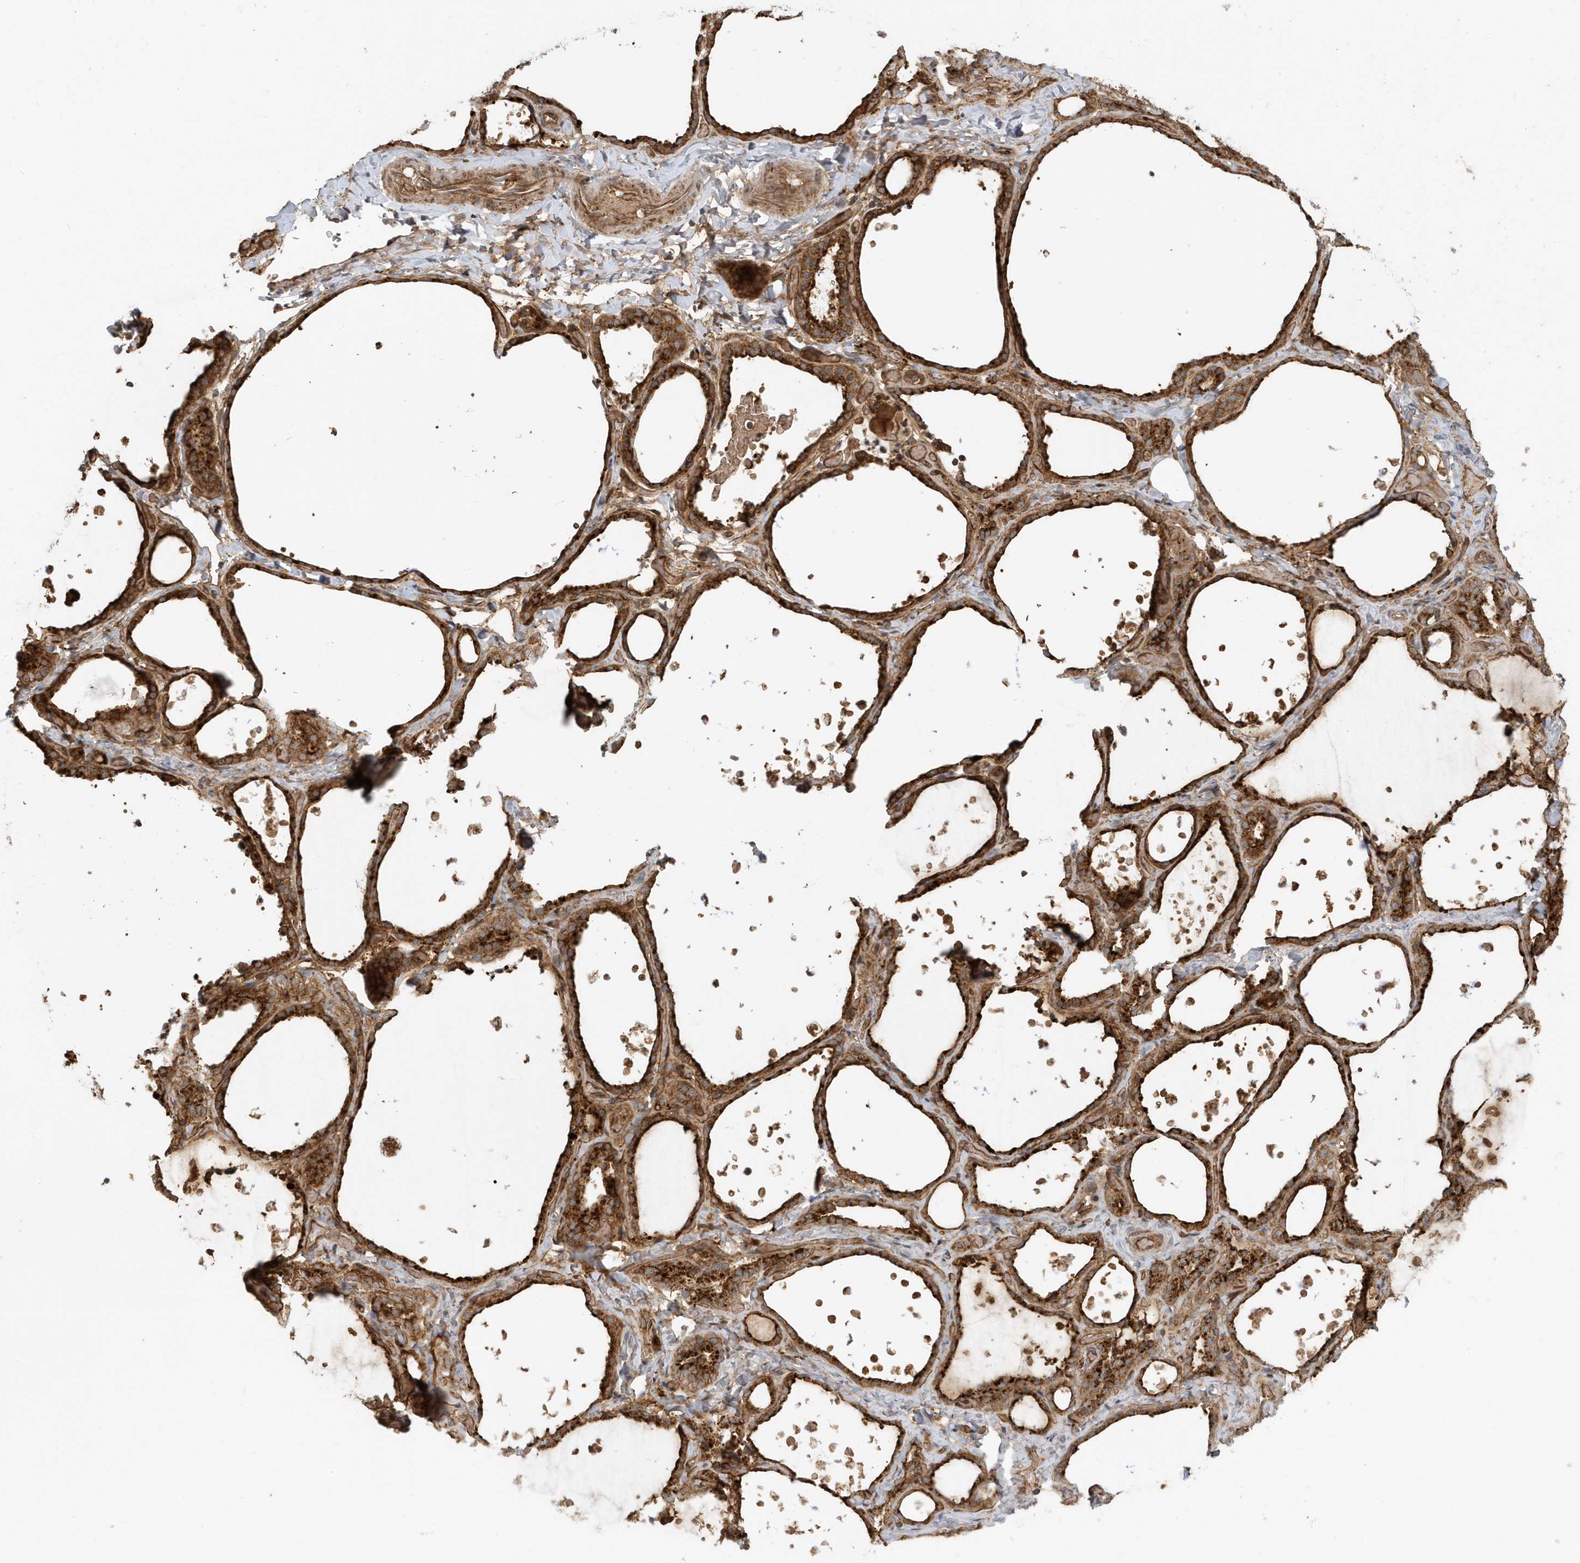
{"staining": {"intensity": "strong", "quantity": ">75%", "location": "cytoplasmic/membranous"}, "tissue": "thyroid gland", "cell_type": "Glandular cells", "image_type": "normal", "snomed": [{"axis": "morphology", "description": "Normal tissue, NOS"}, {"axis": "topography", "description": "Thyroid gland"}], "caption": "IHC (DAB (3,3'-diaminobenzidine)) staining of normal human thyroid gland reveals strong cytoplasmic/membranous protein positivity in about >75% of glandular cells.", "gene": "FYCO1", "patient": {"sex": "female", "age": 44}}